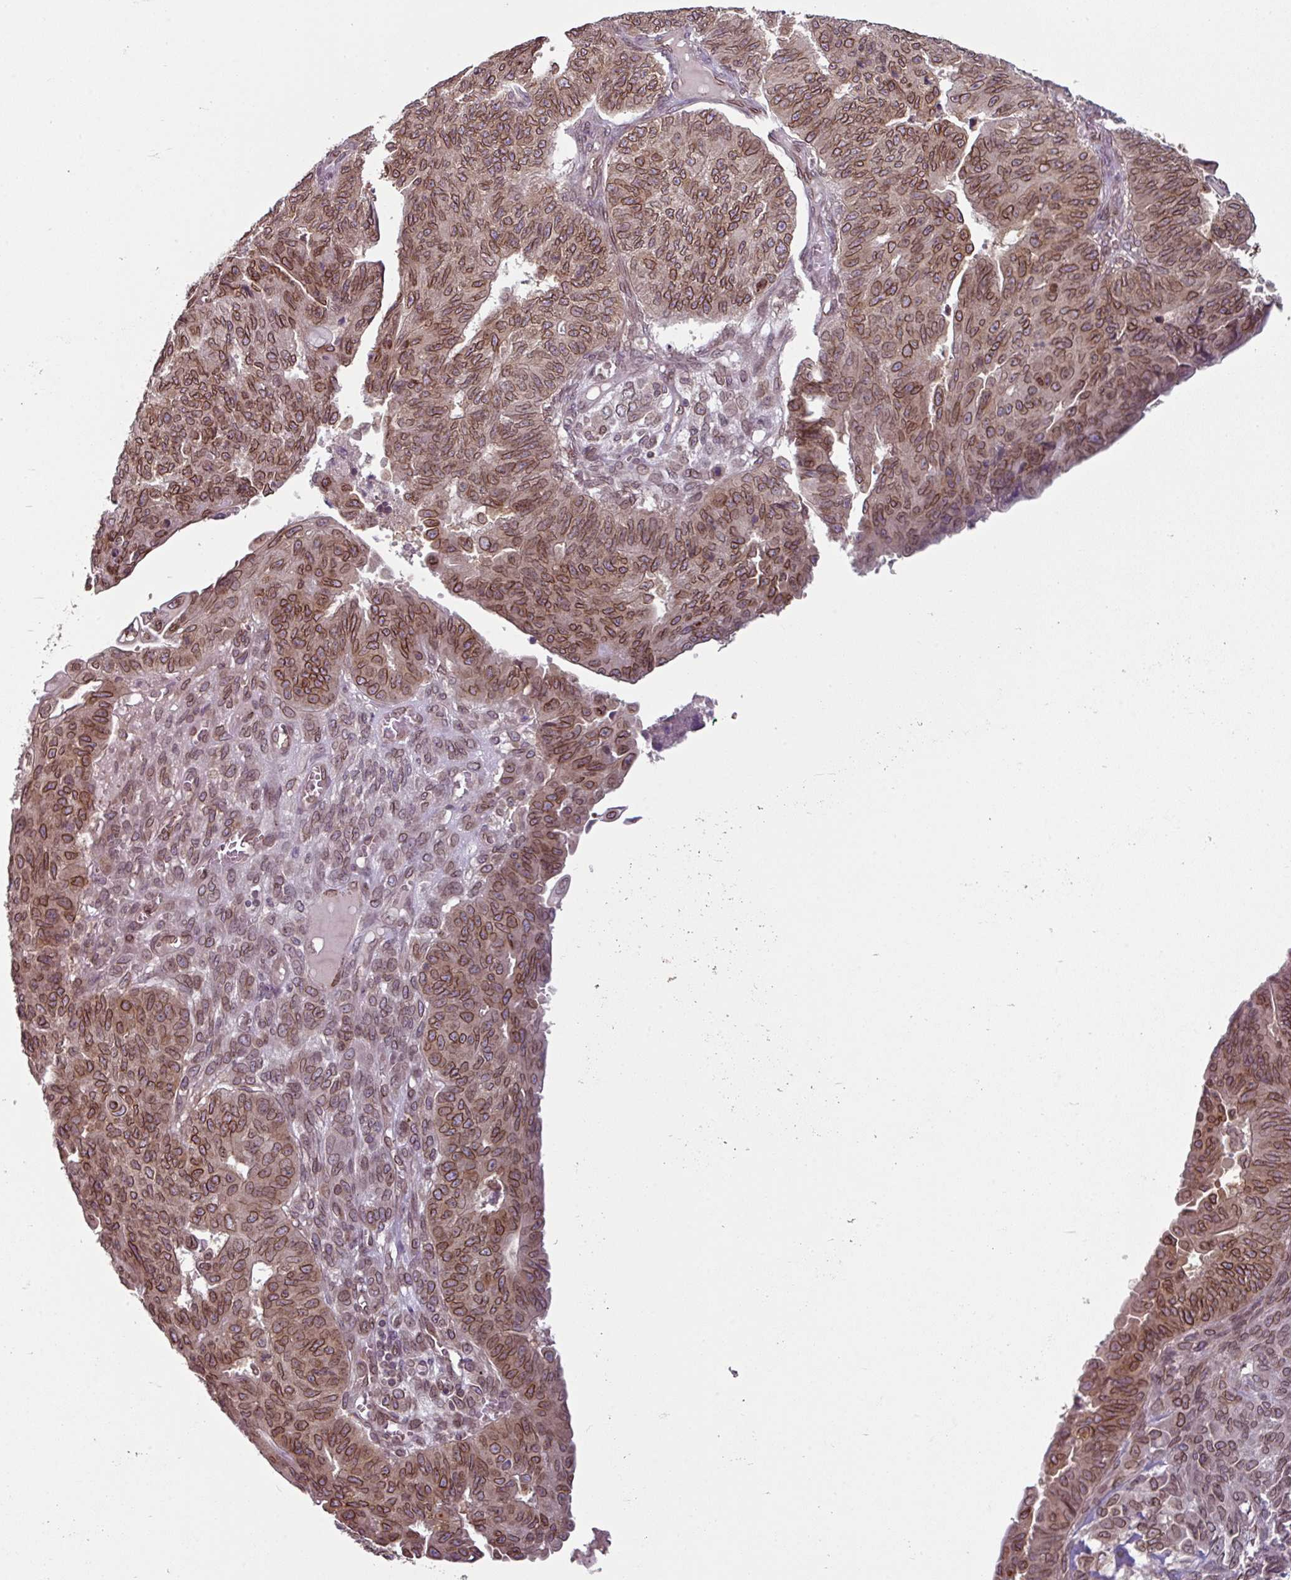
{"staining": {"intensity": "strong", "quantity": ">75%", "location": "cytoplasmic/membranous,nuclear"}, "tissue": "endometrial cancer", "cell_type": "Tumor cells", "image_type": "cancer", "snomed": [{"axis": "morphology", "description": "Adenocarcinoma, NOS"}, {"axis": "topography", "description": "Endometrium"}], "caption": "A micrograph of human endometrial cancer stained for a protein displays strong cytoplasmic/membranous and nuclear brown staining in tumor cells. (brown staining indicates protein expression, while blue staining denotes nuclei).", "gene": "RANGAP1", "patient": {"sex": "female", "age": 32}}